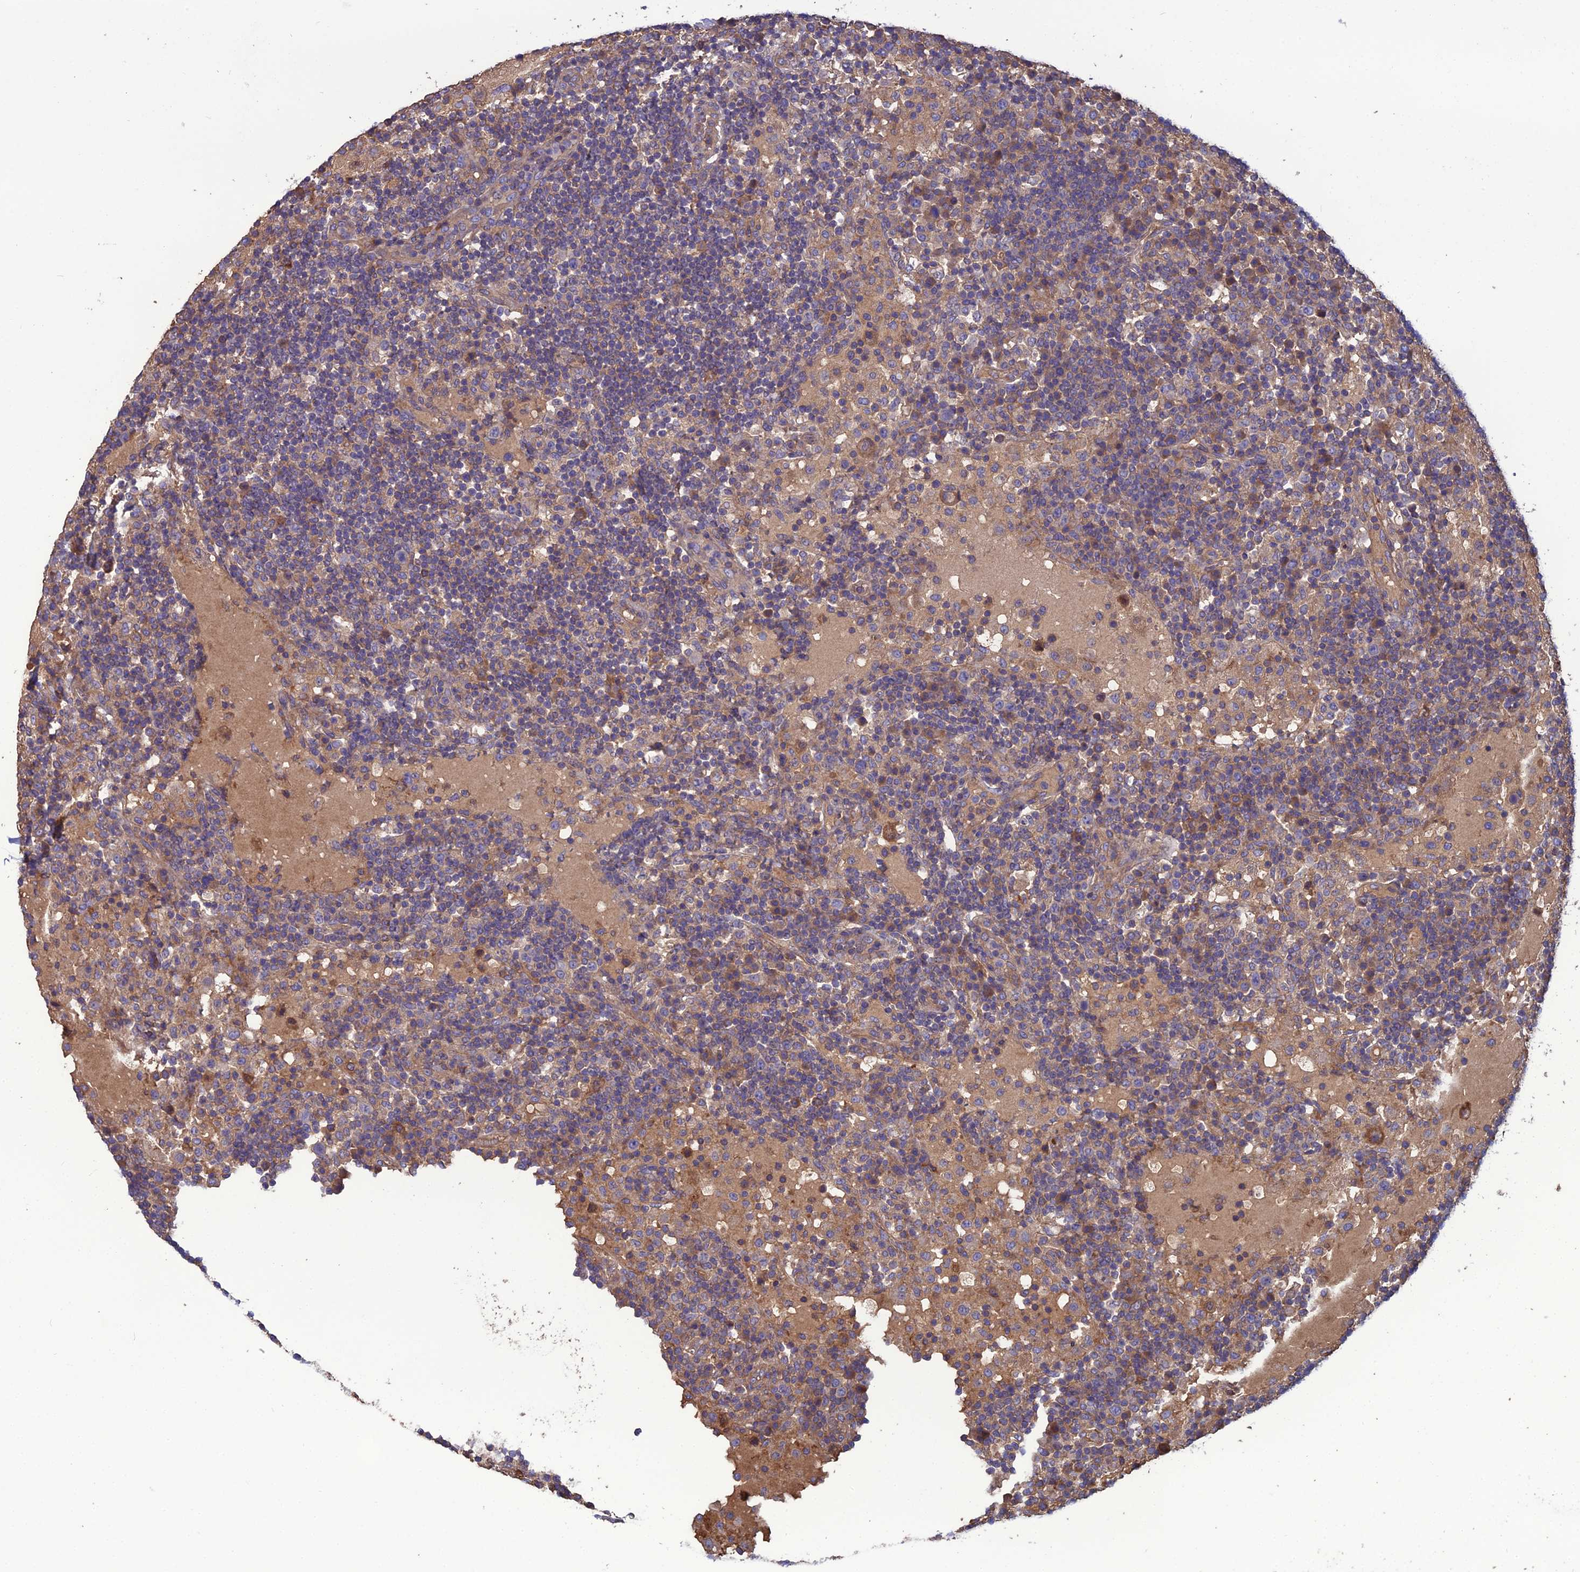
{"staining": {"intensity": "weak", "quantity": "25%-75%", "location": "cytoplasmic/membranous"}, "tissue": "lymph node", "cell_type": "Non-germinal center cells", "image_type": "normal", "snomed": [{"axis": "morphology", "description": "Normal tissue, NOS"}, {"axis": "topography", "description": "Lymph node"}], "caption": "Immunohistochemical staining of normal human lymph node displays 25%-75% levels of weak cytoplasmic/membranous protein staining in about 25%-75% of non-germinal center cells.", "gene": "GALR2", "patient": {"sex": "female", "age": 53}}